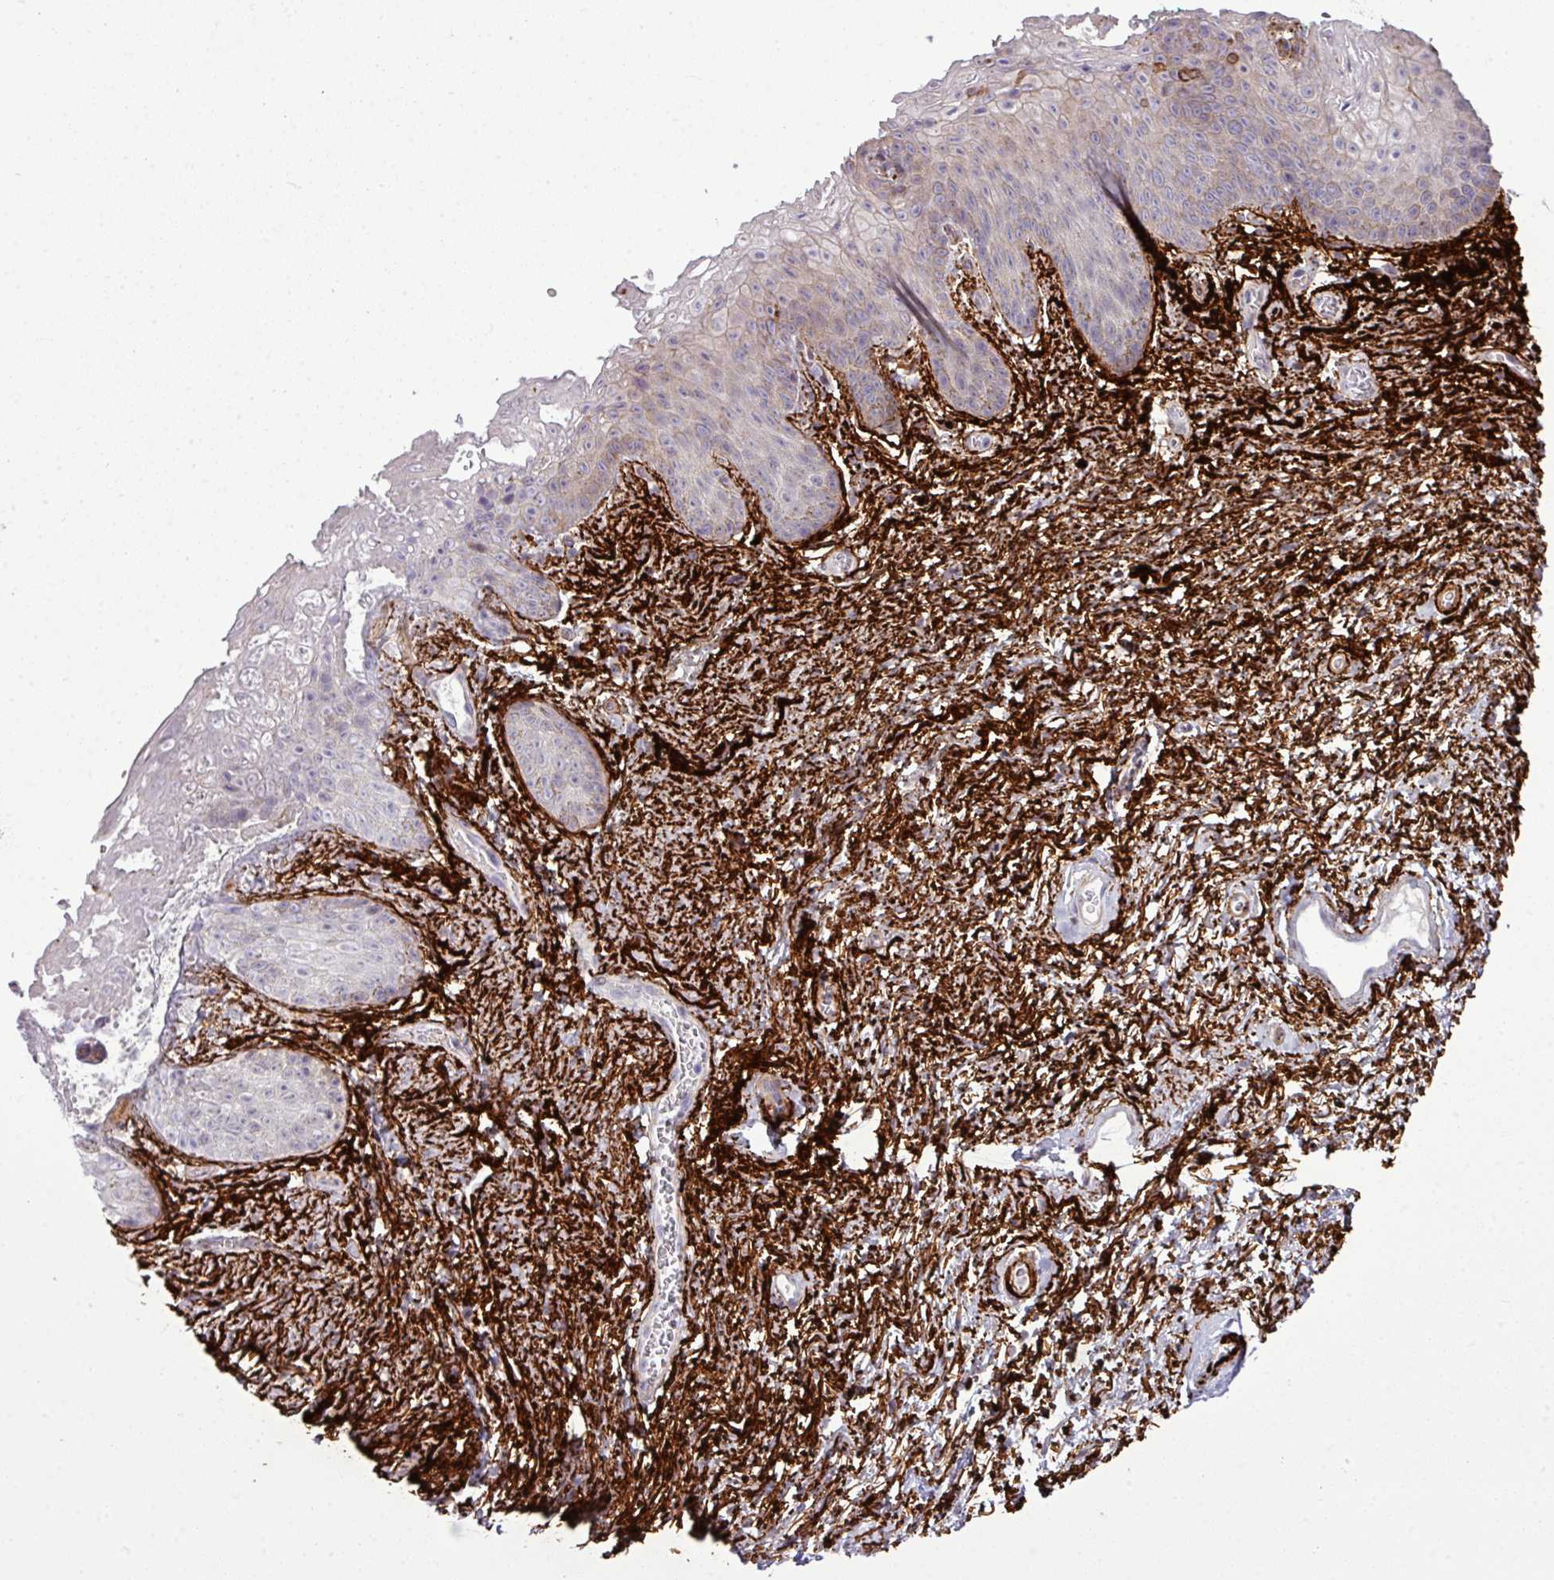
{"staining": {"intensity": "moderate", "quantity": "<25%", "location": "cytoplasmic/membranous"}, "tissue": "vagina", "cell_type": "Squamous epithelial cells", "image_type": "normal", "snomed": [{"axis": "morphology", "description": "Normal tissue, NOS"}, {"axis": "topography", "description": "Vulva"}, {"axis": "topography", "description": "Vagina"}, {"axis": "topography", "description": "Peripheral nerve tissue"}], "caption": "Immunohistochemical staining of normal vagina shows moderate cytoplasmic/membranous protein positivity in about <25% of squamous epithelial cells. (Brightfield microscopy of DAB IHC at high magnification).", "gene": "COL8A1", "patient": {"sex": "female", "age": 66}}